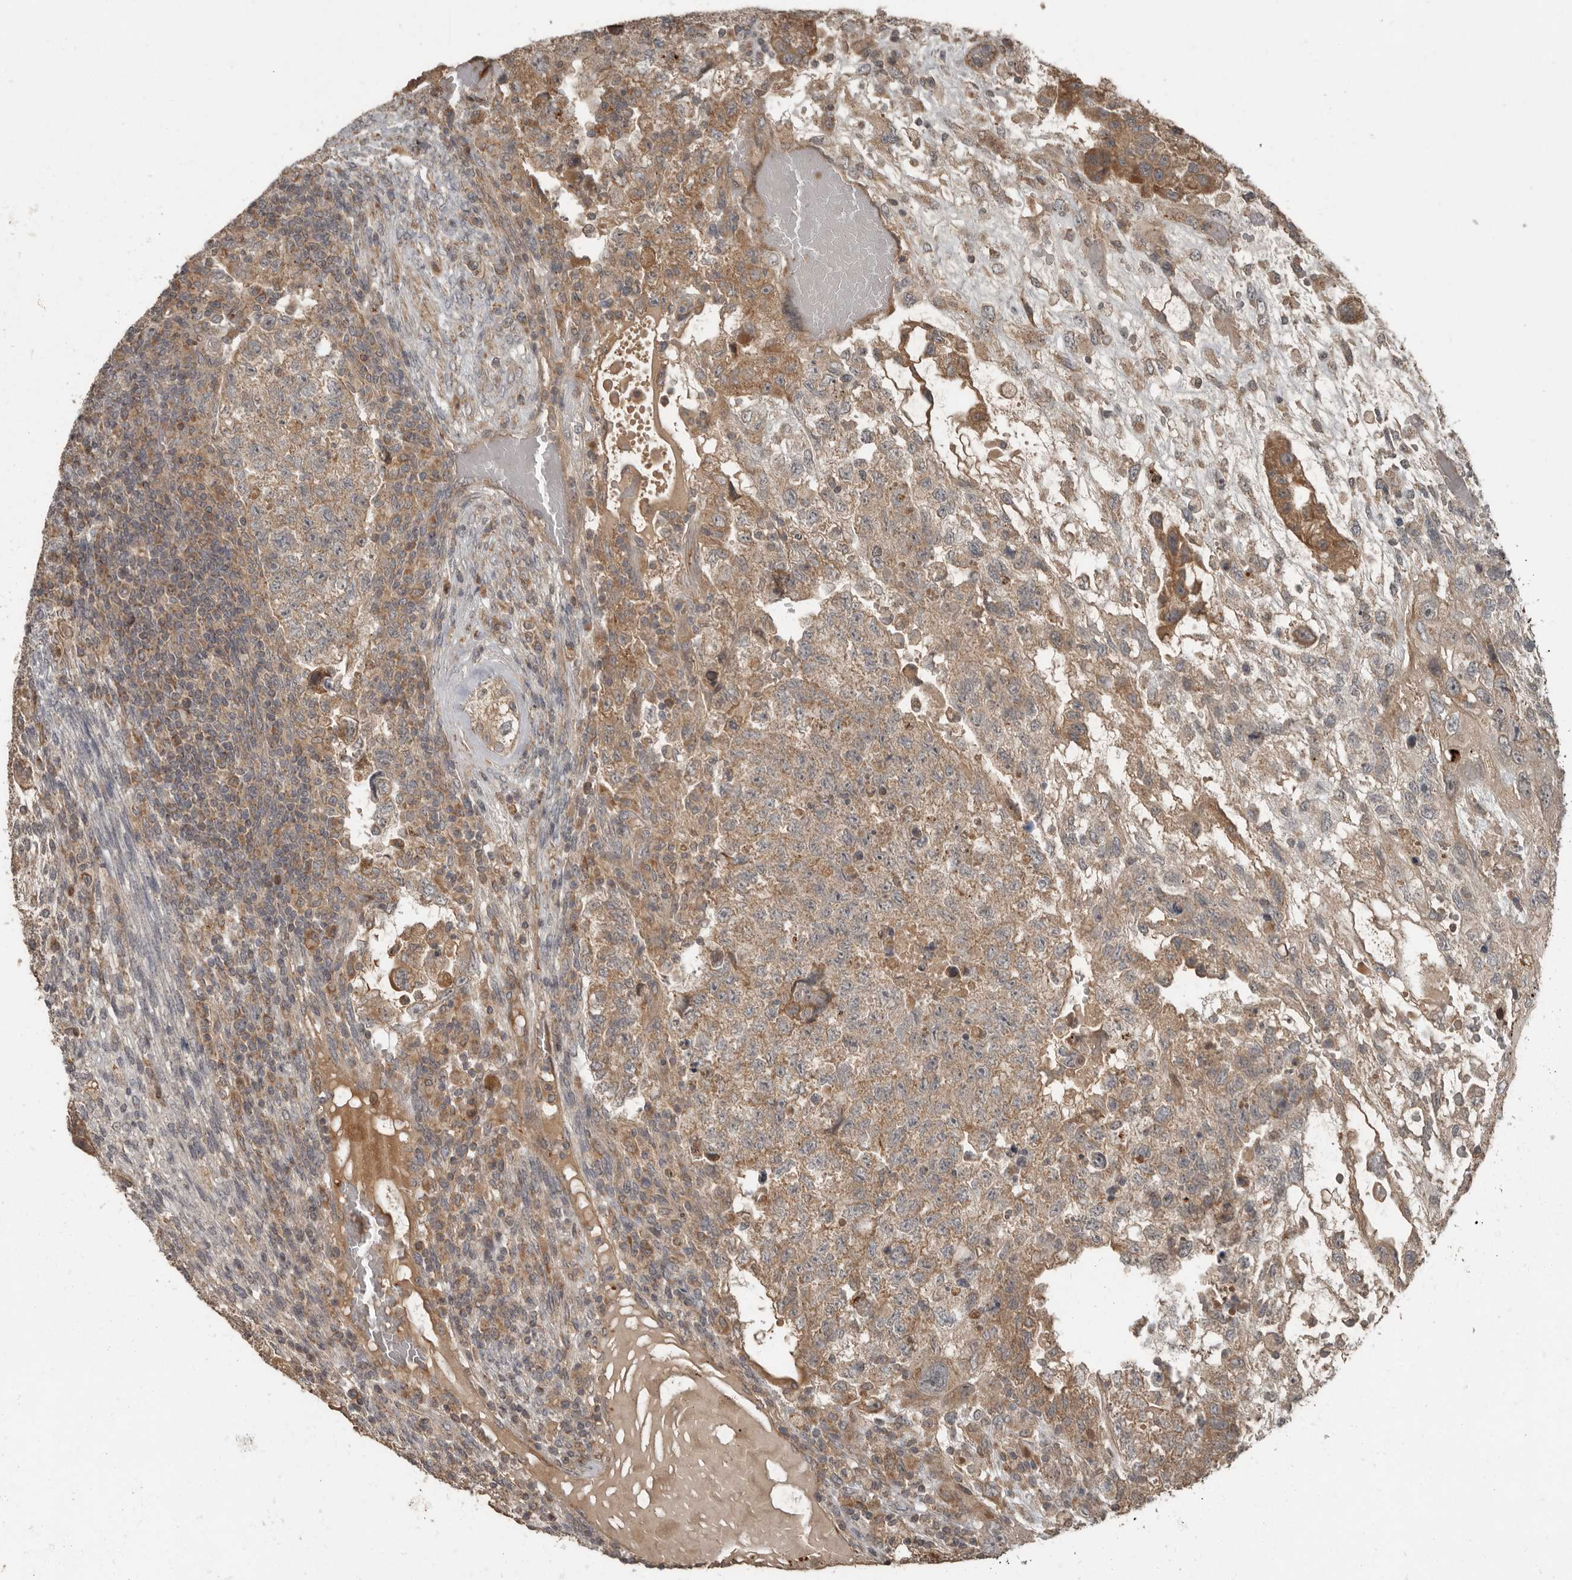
{"staining": {"intensity": "moderate", "quantity": ">75%", "location": "cytoplasmic/membranous"}, "tissue": "testis cancer", "cell_type": "Tumor cells", "image_type": "cancer", "snomed": [{"axis": "morphology", "description": "Carcinoma, Embryonal, NOS"}, {"axis": "topography", "description": "Testis"}], "caption": "A medium amount of moderate cytoplasmic/membranous positivity is seen in about >75% of tumor cells in testis cancer (embryonal carcinoma) tissue.", "gene": "SLC6A7", "patient": {"sex": "male", "age": 36}}